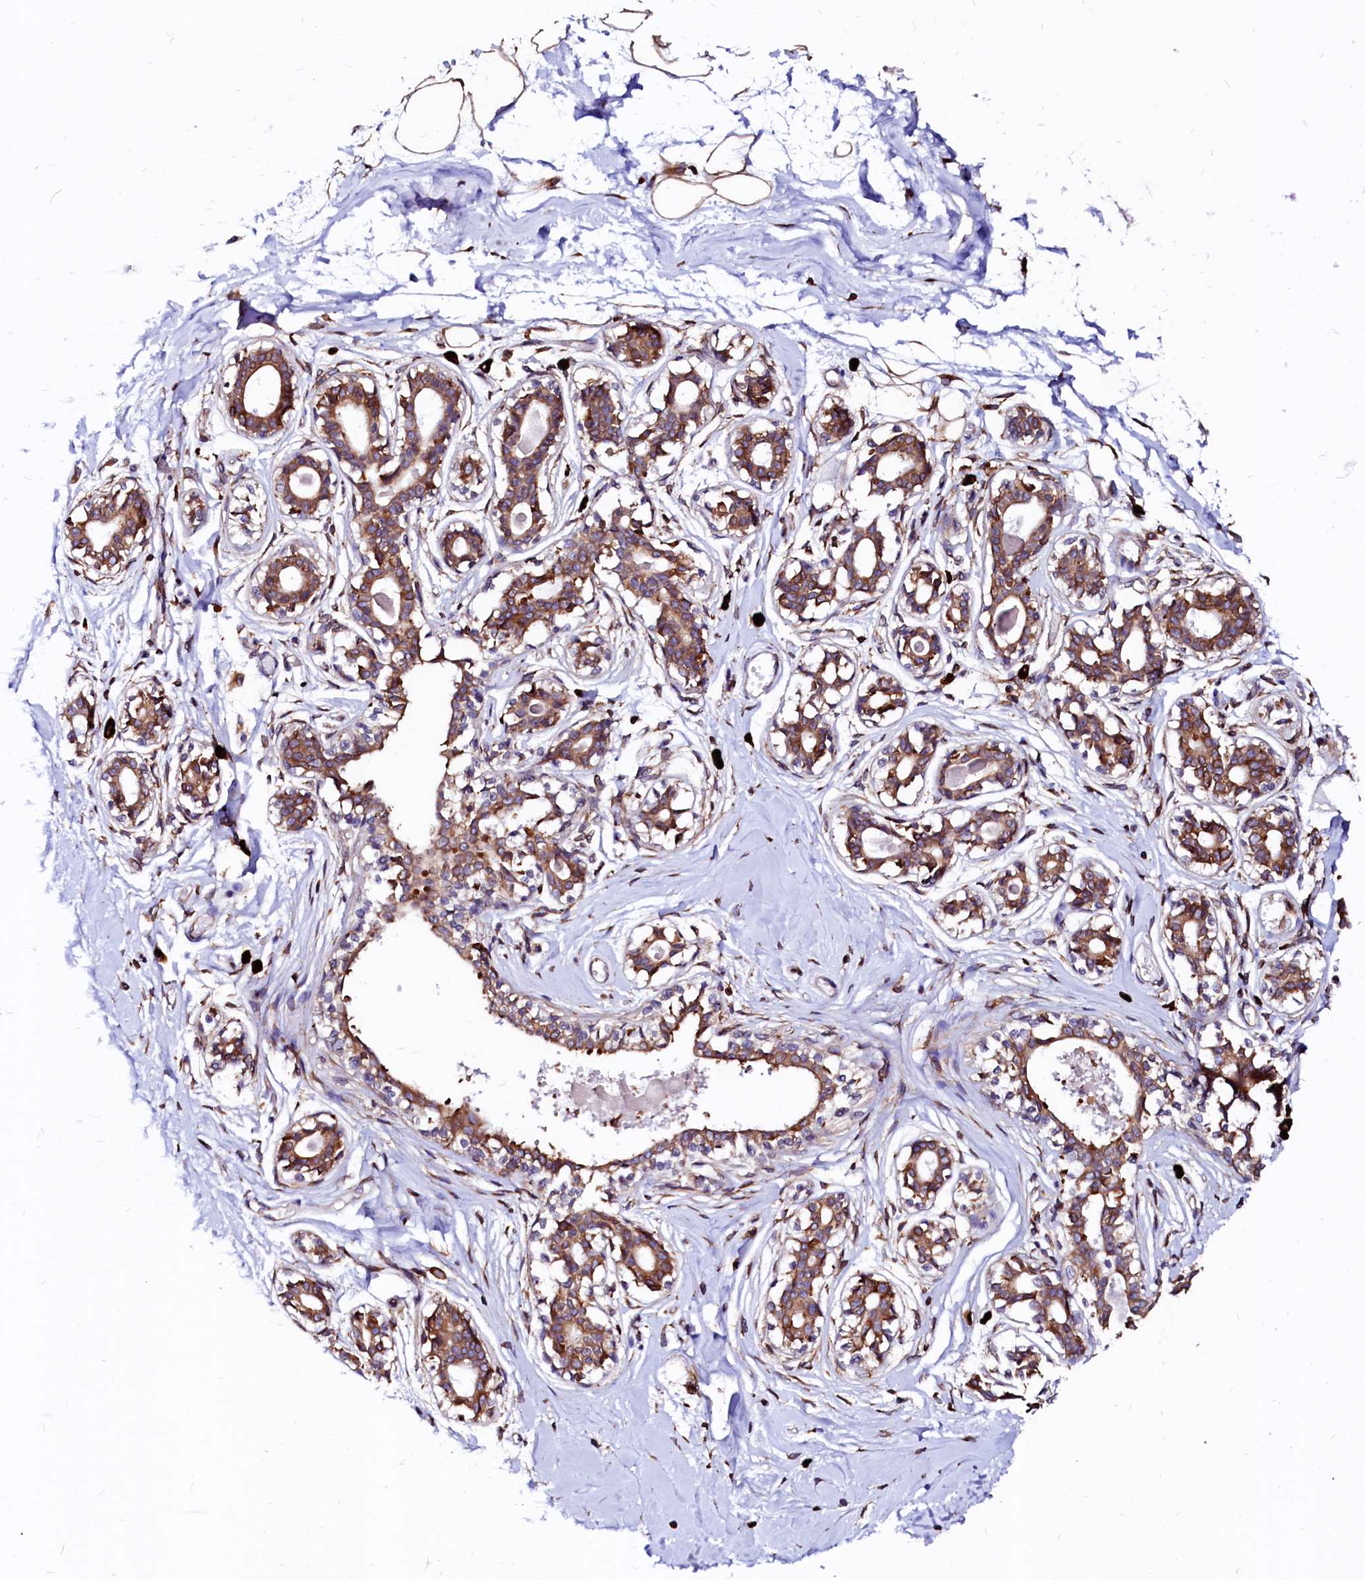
{"staining": {"intensity": "negative", "quantity": "none", "location": "none"}, "tissue": "breast", "cell_type": "Adipocytes", "image_type": "normal", "snomed": [{"axis": "morphology", "description": "Normal tissue, NOS"}, {"axis": "topography", "description": "Breast"}], "caption": "Micrograph shows no protein positivity in adipocytes of normal breast.", "gene": "DERL1", "patient": {"sex": "female", "age": 45}}